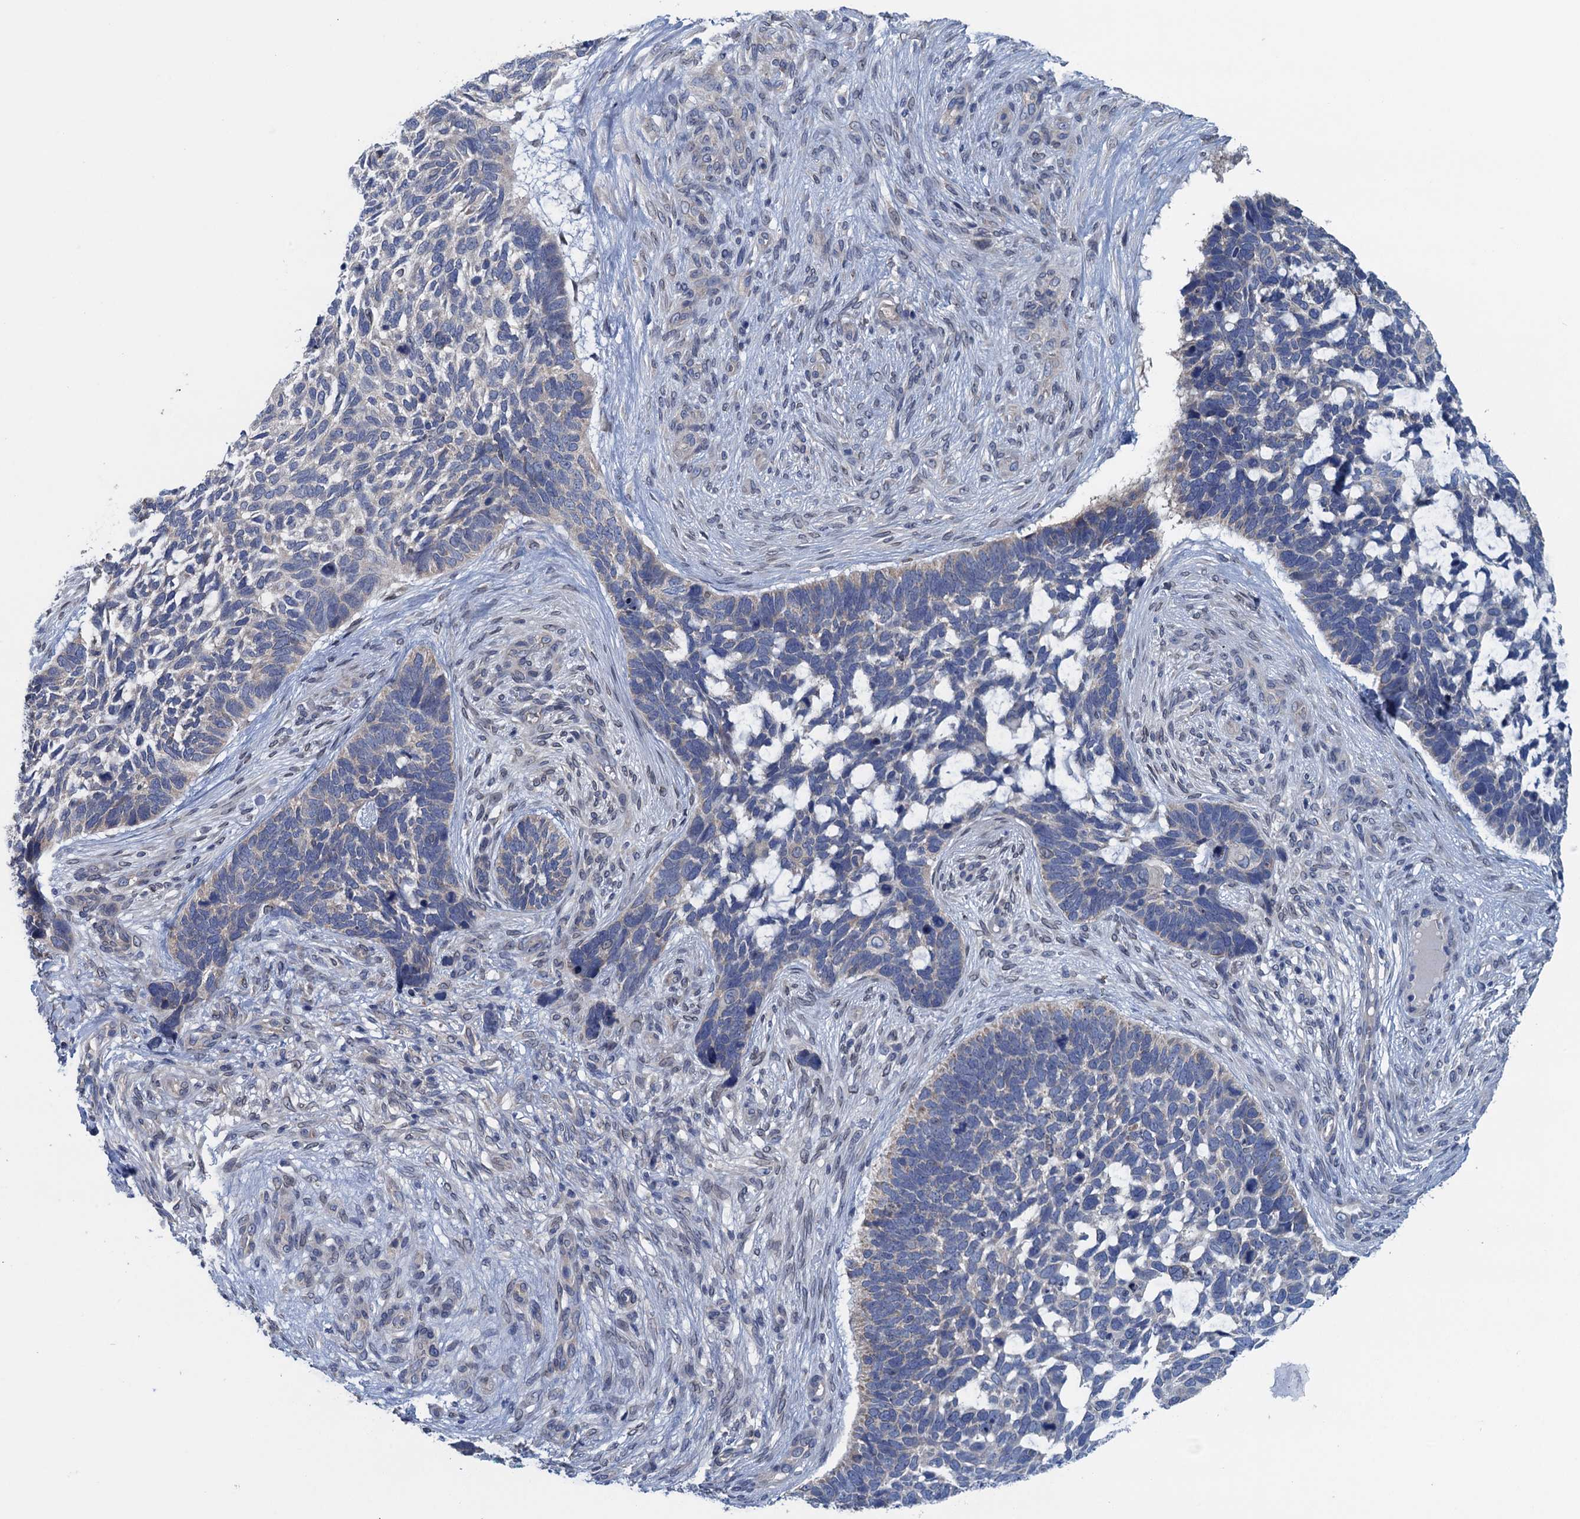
{"staining": {"intensity": "negative", "quantity": "none", "location": "none"}, "tissue": "skin cancer", "cell_type": "Tumor cells", "image_type": "cancer", "snomed": [{"axis": "morphology", "description": "Basal cell carcinoma"}, {"axis": "topography", "description": "Skin"}], "caption": "IHC histopathology image of human skin cancer (basal cell carcinoma) stained for a protein (brown), which demonstrates no positivity in tumor cells.", "gene": "CTU2", "patient": {"sex": "male", "age": 88}}